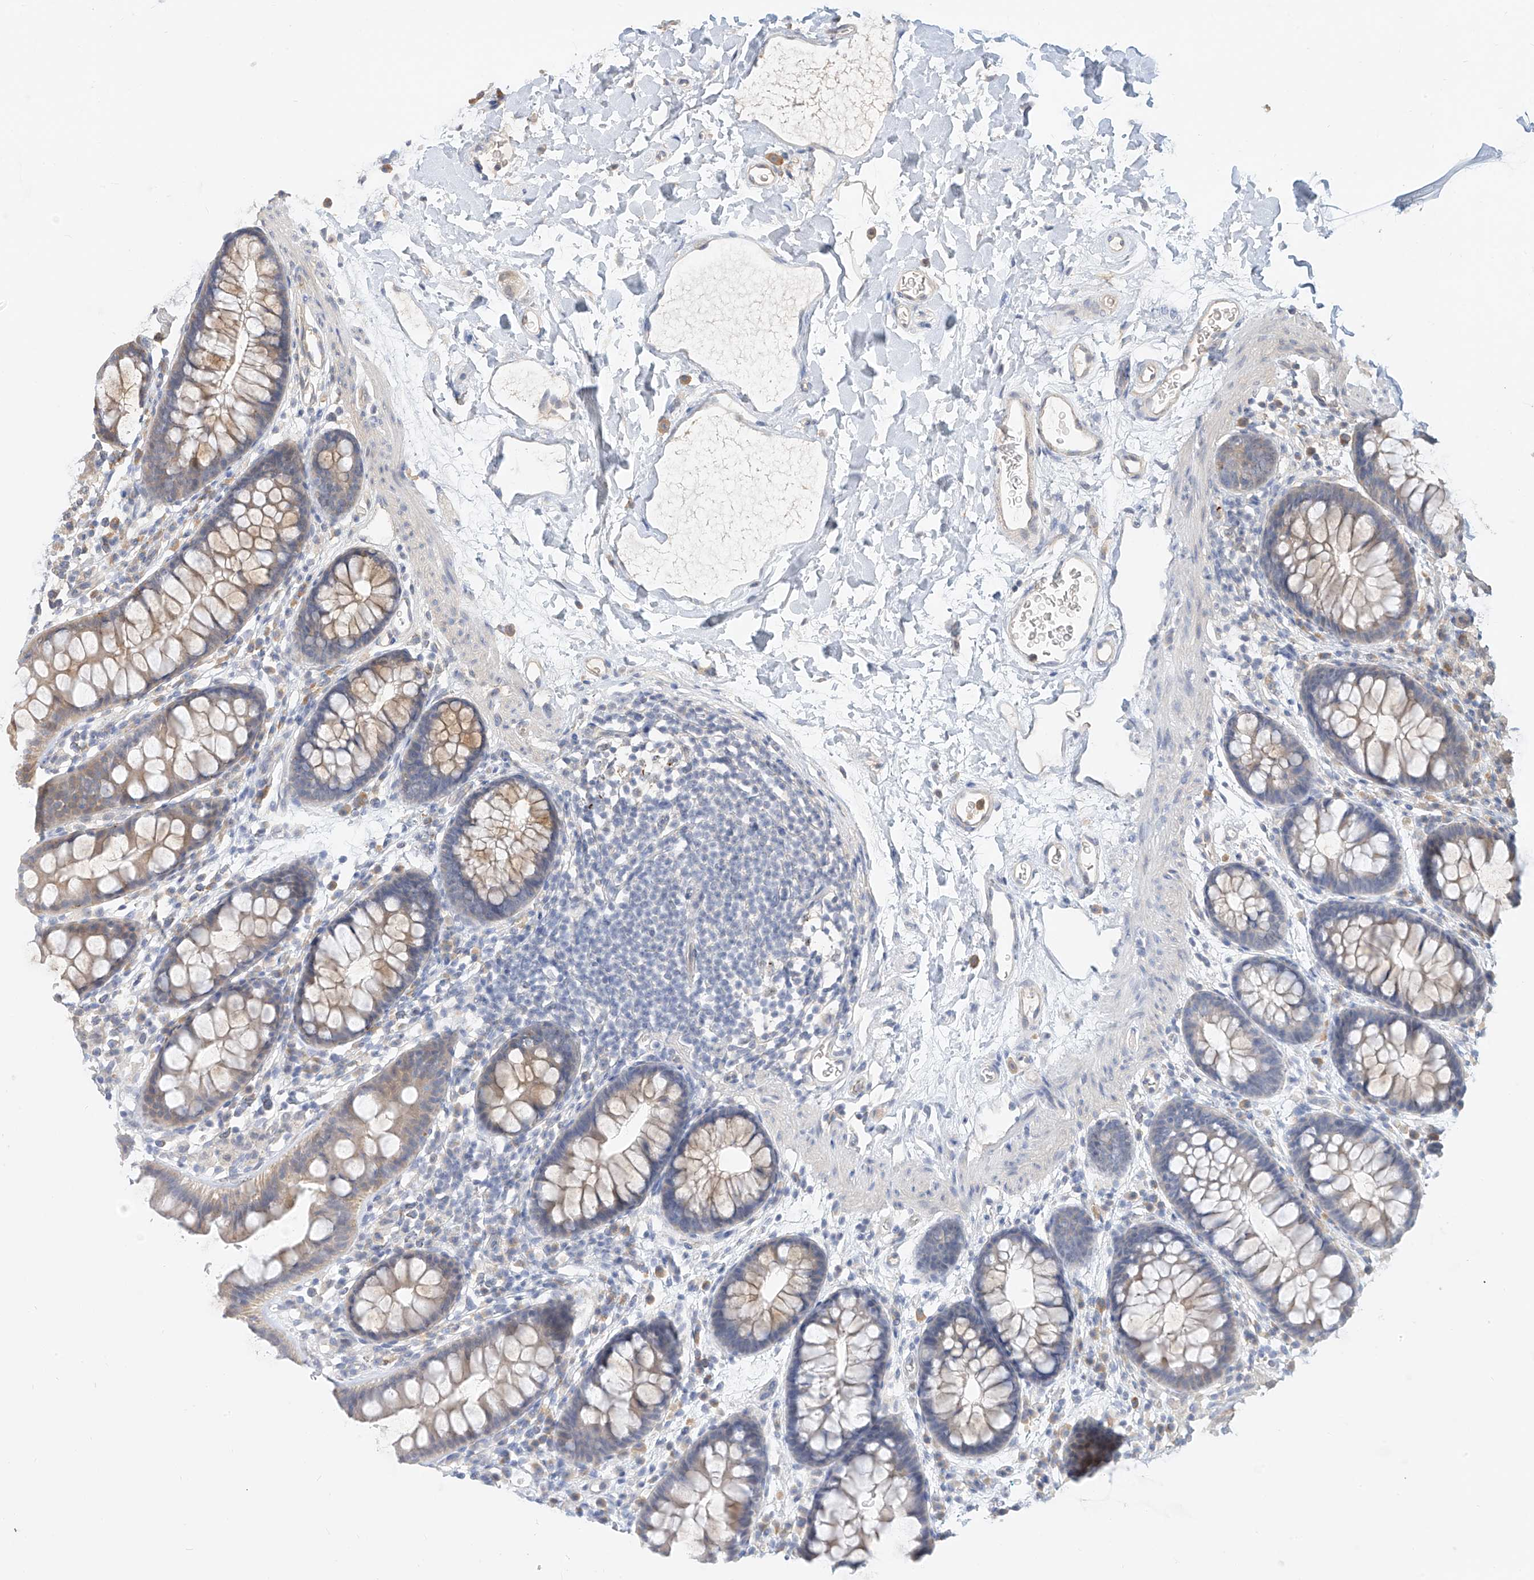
{"staining": {"intensity": "weak", "quantity": "25%-75%", "location": "cytoplasmic/membranous"}, "tissue": "colon", "cell_type": "Endothelial cells", "image_type": "normal", "snomed": [{"axis": "morphology", "description": "Normal tissue, NOS"}, {"axis": "topography", "description": "Colon"}], "caption": "Protein staining displays weak cytoplasmic/membranous staining in approximately 25%-75% of endothelial cells in unremarkable colon.", "gene": "OFD1", "patient": {"sex": "female", "age": 62}}